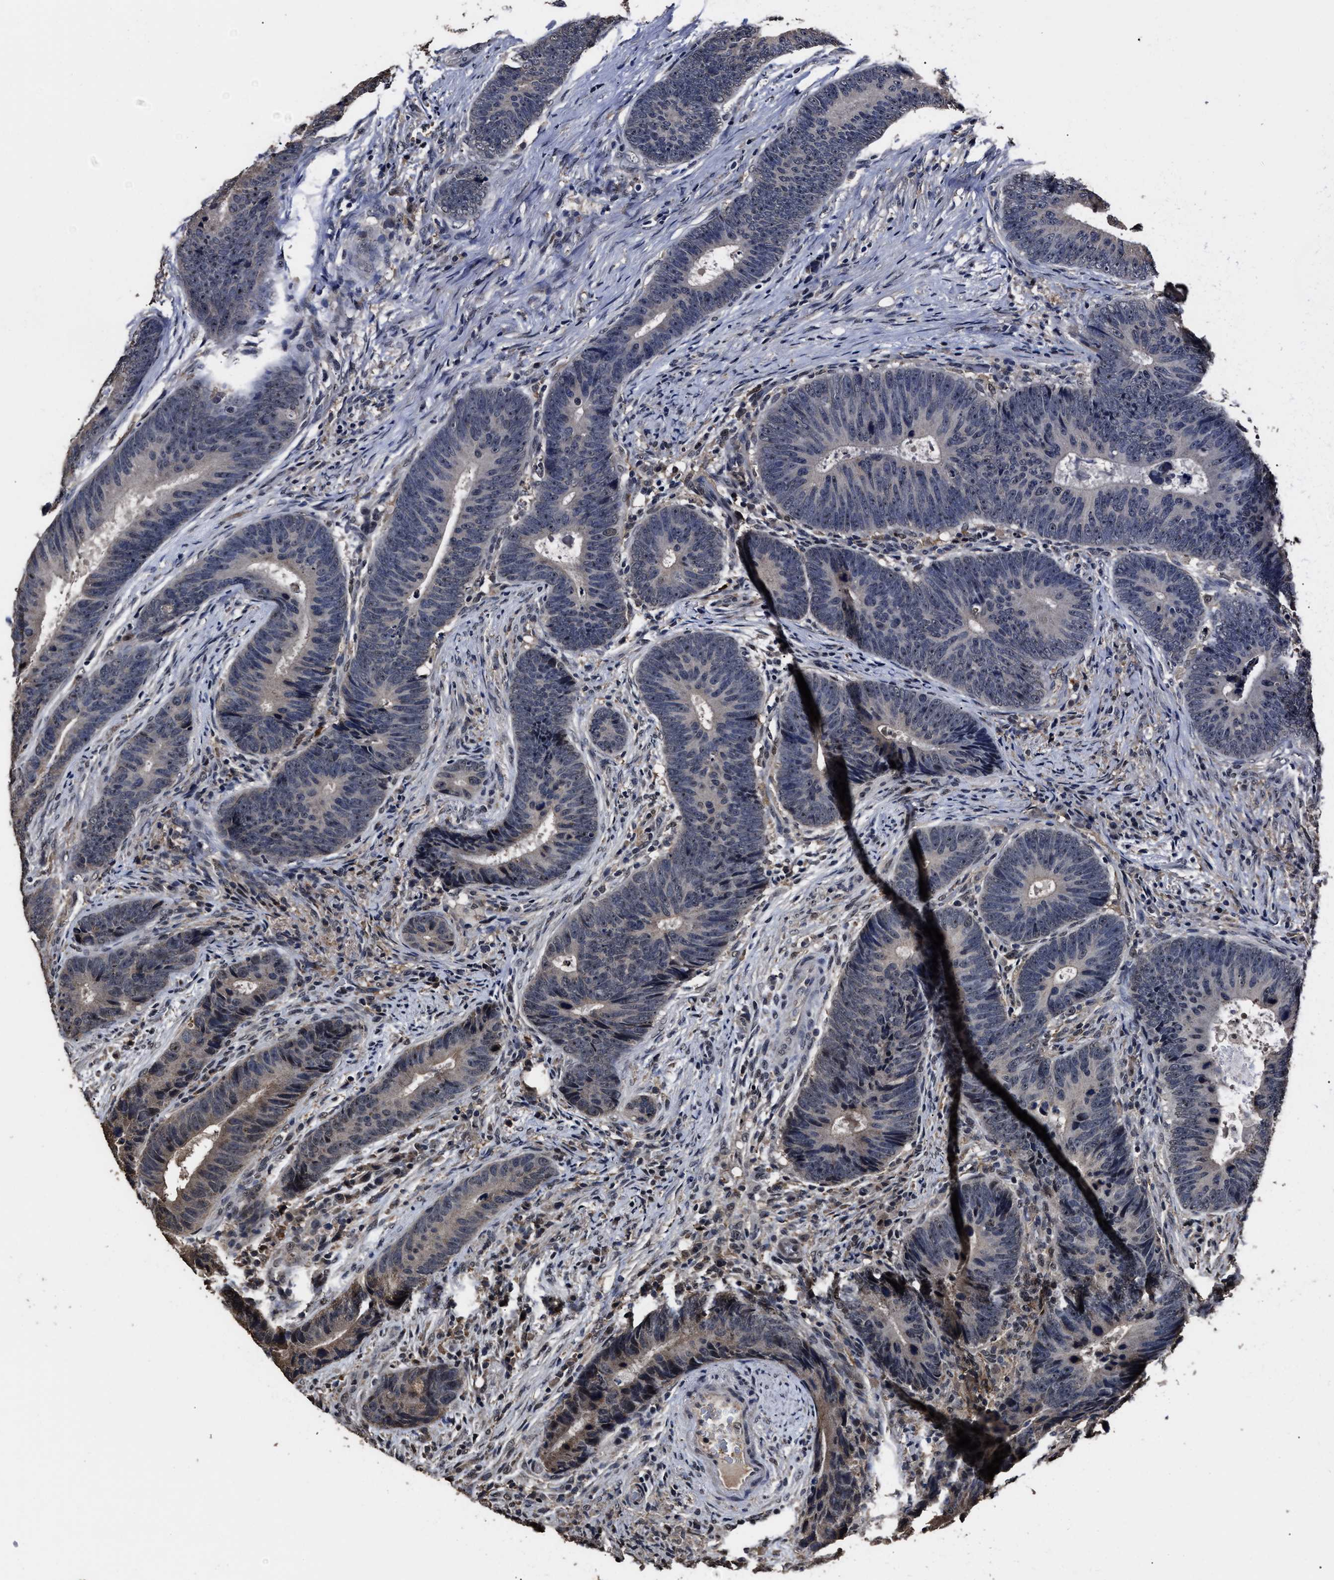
{"staining": {"intensity": "weak", "quantity": "<25%", "location": "cytoplasmic/membranous"}, "tissue": "colorectal cancer", "cell_type": "Tumor cells", "image_type": "cancer", "snomed": [{"axis": "morphology", "description": "Adenocarcinoma, NOS"}, {"axis": "topography", "description": "Colon"}], "caption": "DAB immunohistochemical staining of colorectal cancer reveals no significant staining in tumor cells.", "gene": "RSBN1L", "patient": {"sex": "male", "age": 56}}